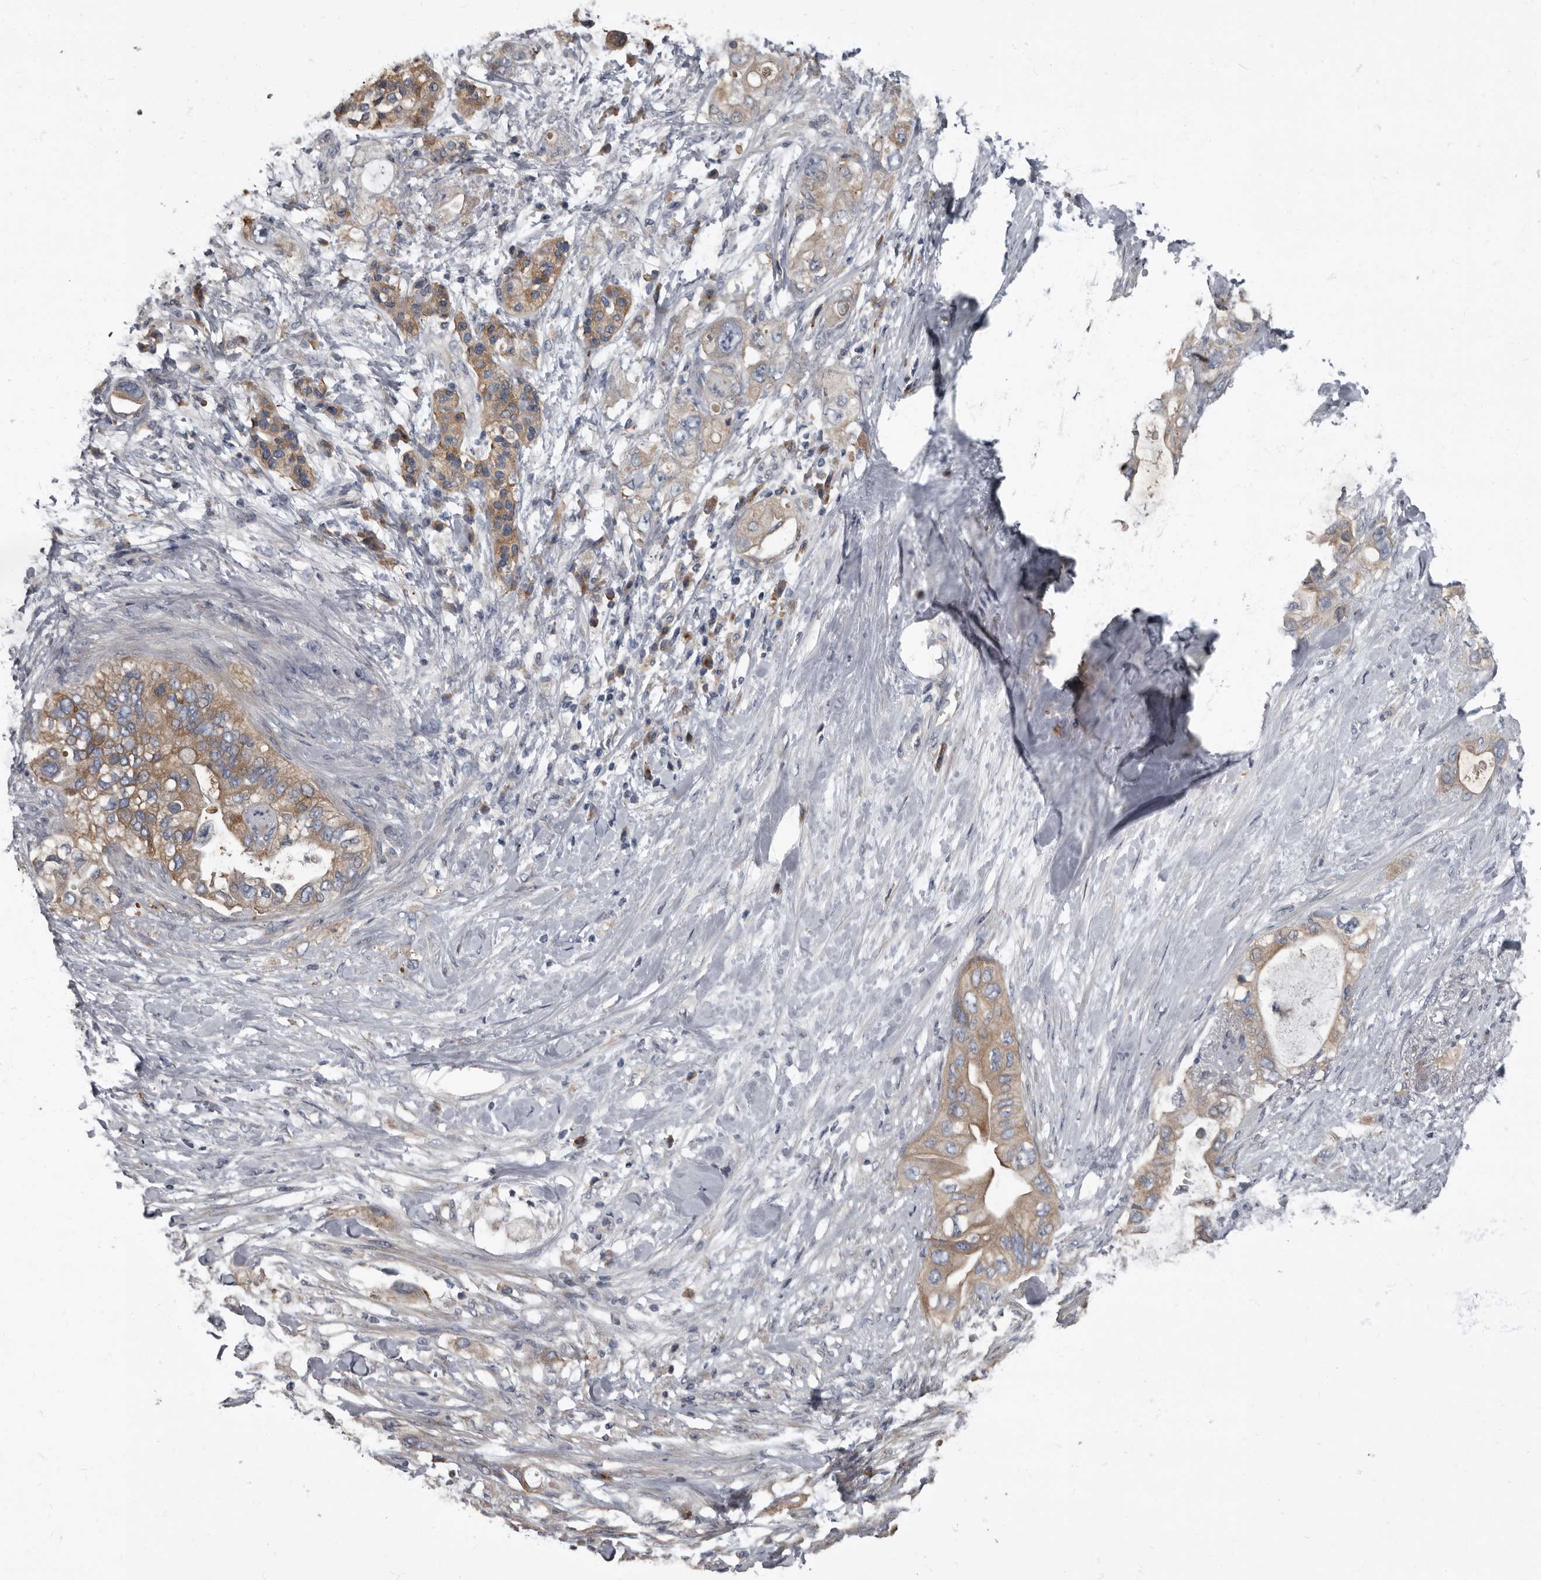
{"staining": {"intensity": "moderate", "quantity": ">75%", "location": "cytoplasmic/membranous"}, "tissue": "pancreatic cancer", "cell_type": "Tumor cells", "image_type": "cancer", "snomed": [{"axis": "morphology", "description": "Adenocarcinoma, NOS"}, {"axis": "topography", "description": "Pancreas"}], "caption": "Tumor cells reveal medium levels of moderate cytoplasmic/membranous positivity in about >75% of cells in pancreatic cancer (adenocarcinoma).", "gene": "TPD52L1", "patient": {"sex": "female", "age": 56}}